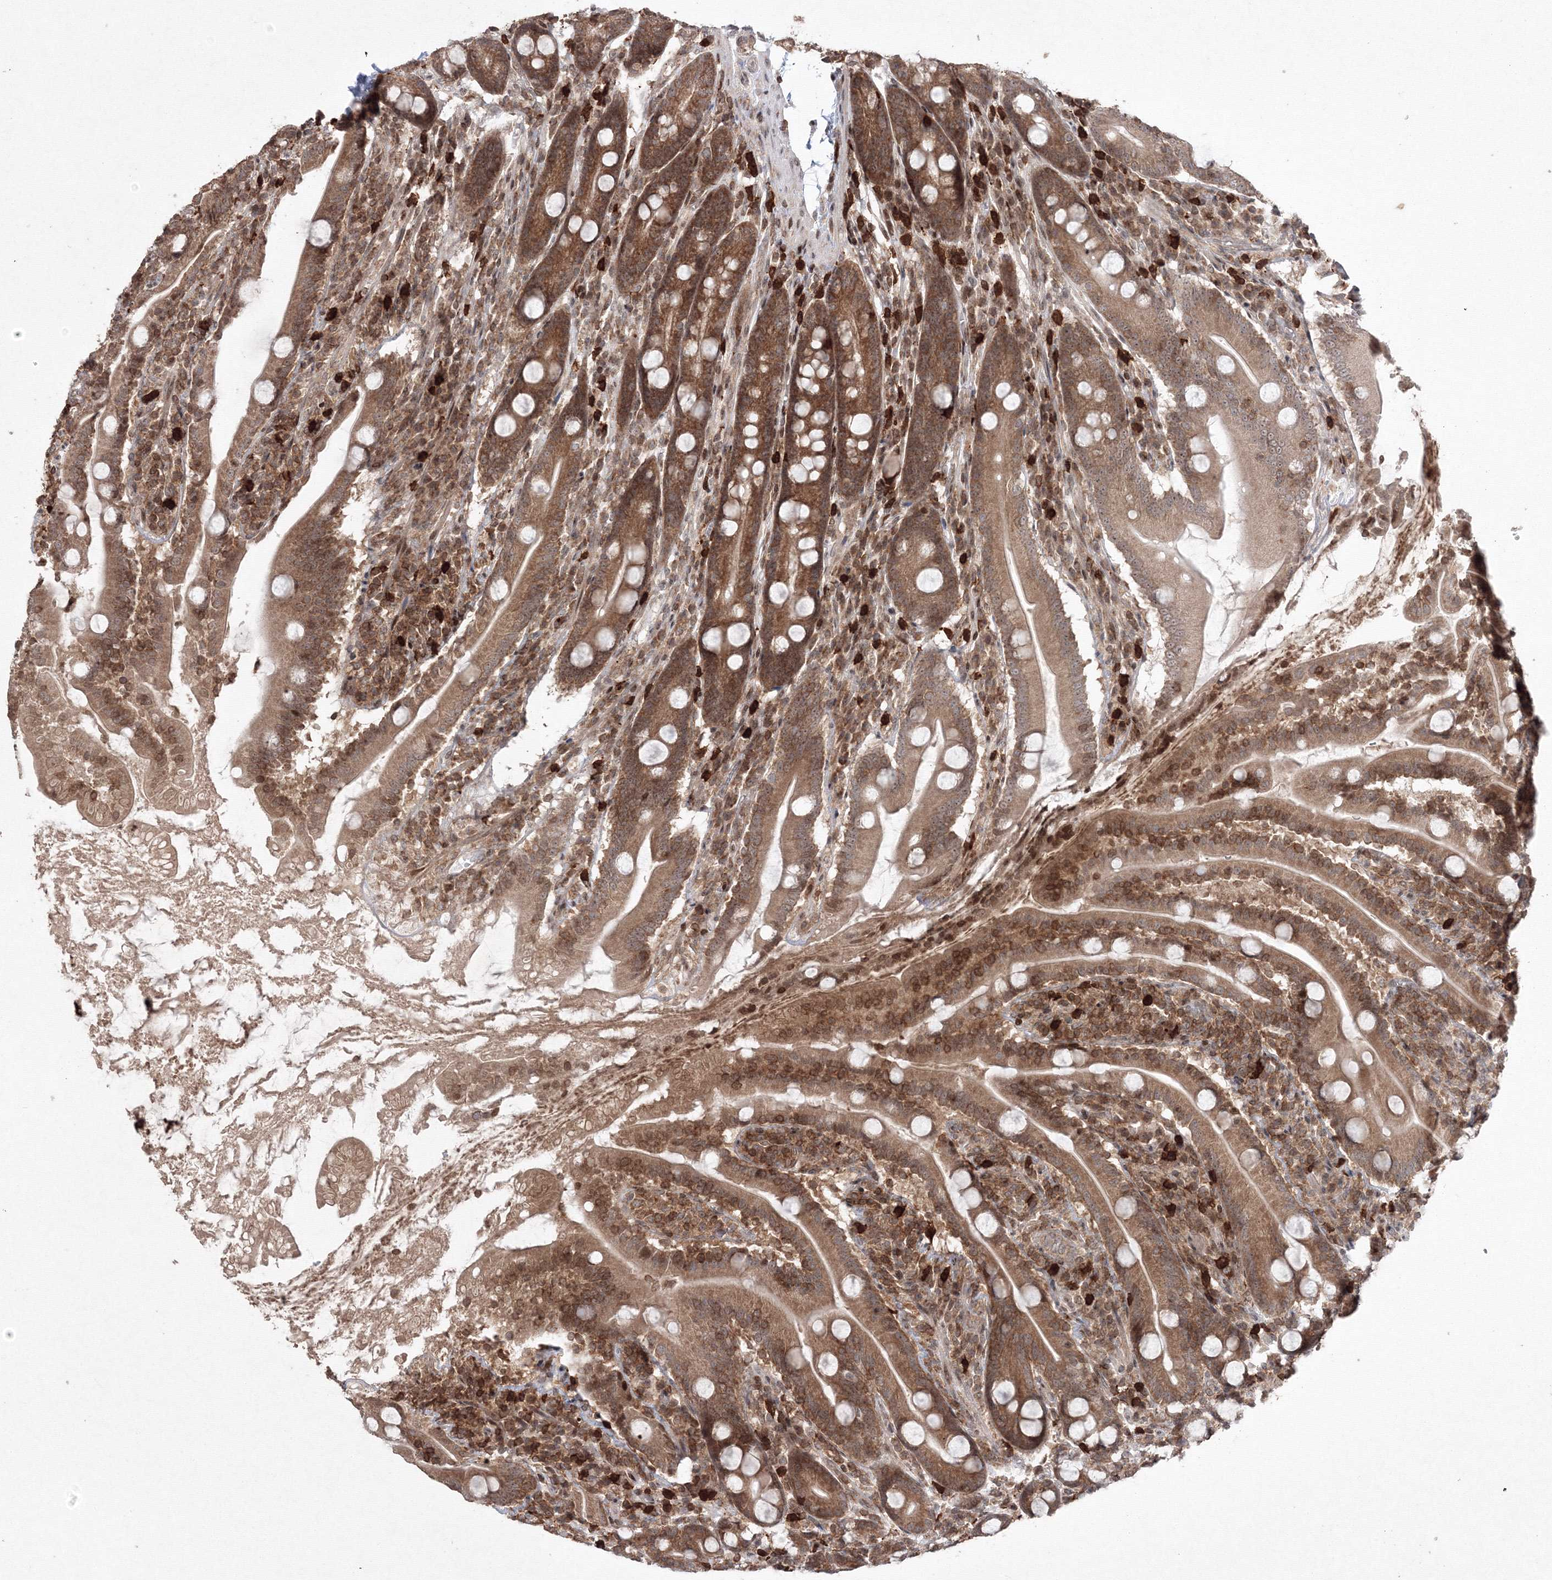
{"staining": {"intensity": "strong", "quantity": ">75%", "location": "cytoplasmic/membranous,nuclear"}, "tissue": "duodenum", "cell_type": "Glandular cells", "image_type": "normal", "snomed": [{"axis": "morphology", "description": "Normal tissue, NOS"}, {"axis": "topography", "description": "Duodenum"}], "caption": "Duodenum stained with immunohistochemistry (IHC) reveals strong cytoplasmic/membranous,nuclear expression in about >75% of glandular cells. The staining was performed using DAB (3,3'-diaminobenzidine), with brown indicating positive protein expression. Nuclei are stained blue with hematoxylin.", "gene": "MKRN2", "patient": {"sex": "male", "age": 35}}